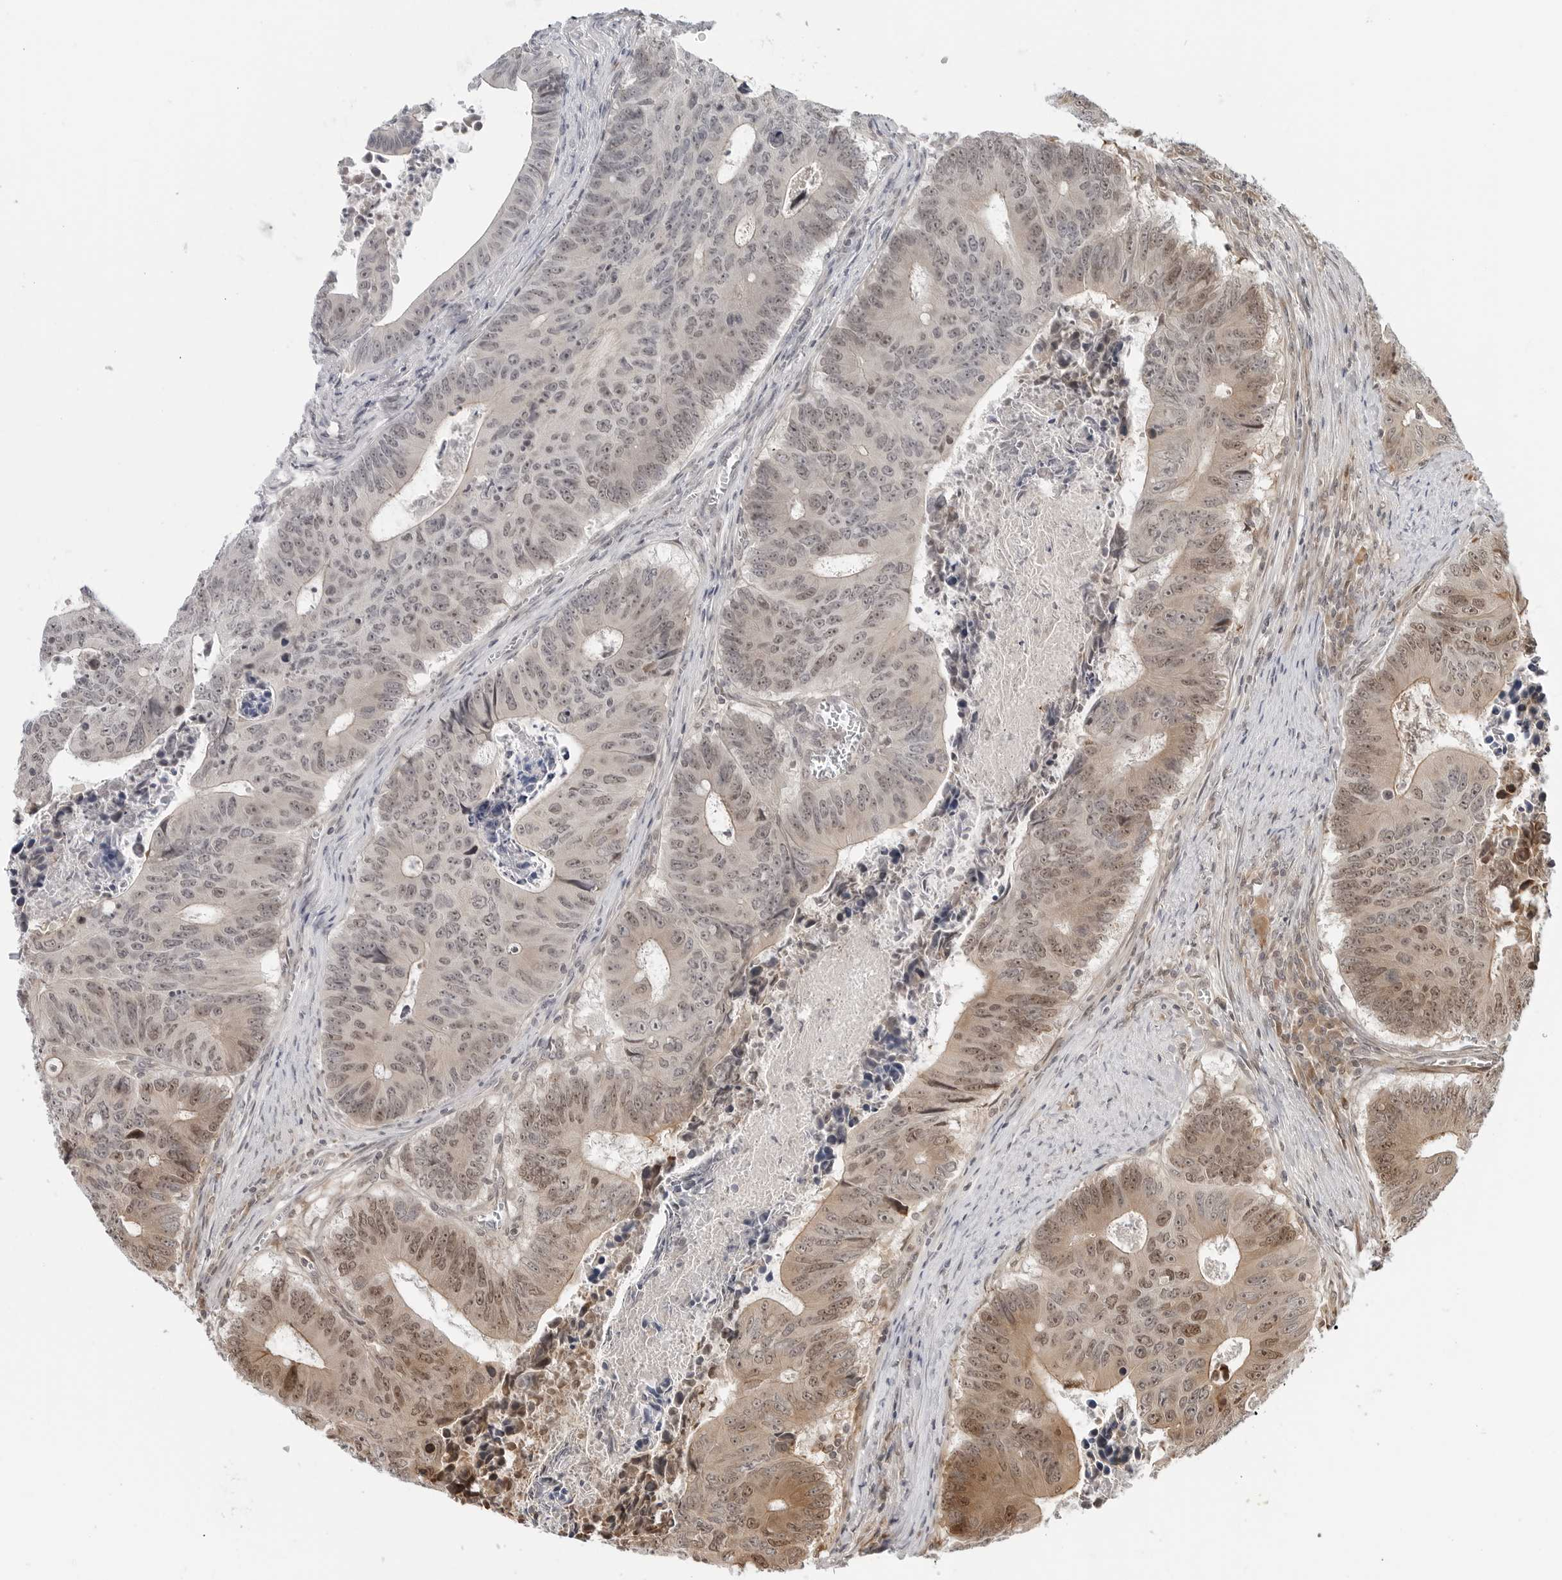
{"staining": {"intensity": "weak", "quantity": "25%-75%", "location": "nuclear"}, "tissue": "colorectal cancer", "cell_type": "Tumor cells", "image_type": "cancer", "snomed": [{"axis": "morphology", "description": "Adenocarcinoma, NOS"}, {"axis": "topography", "description": "Colon"}], "caption": "IHC (DAB) staining of human colorectal cancer displays weak nuclear protein positivity in about 25%-75% of tumor cells.", "gene": "TIPRL", "patient": {"sex": "male", "age": 87}}